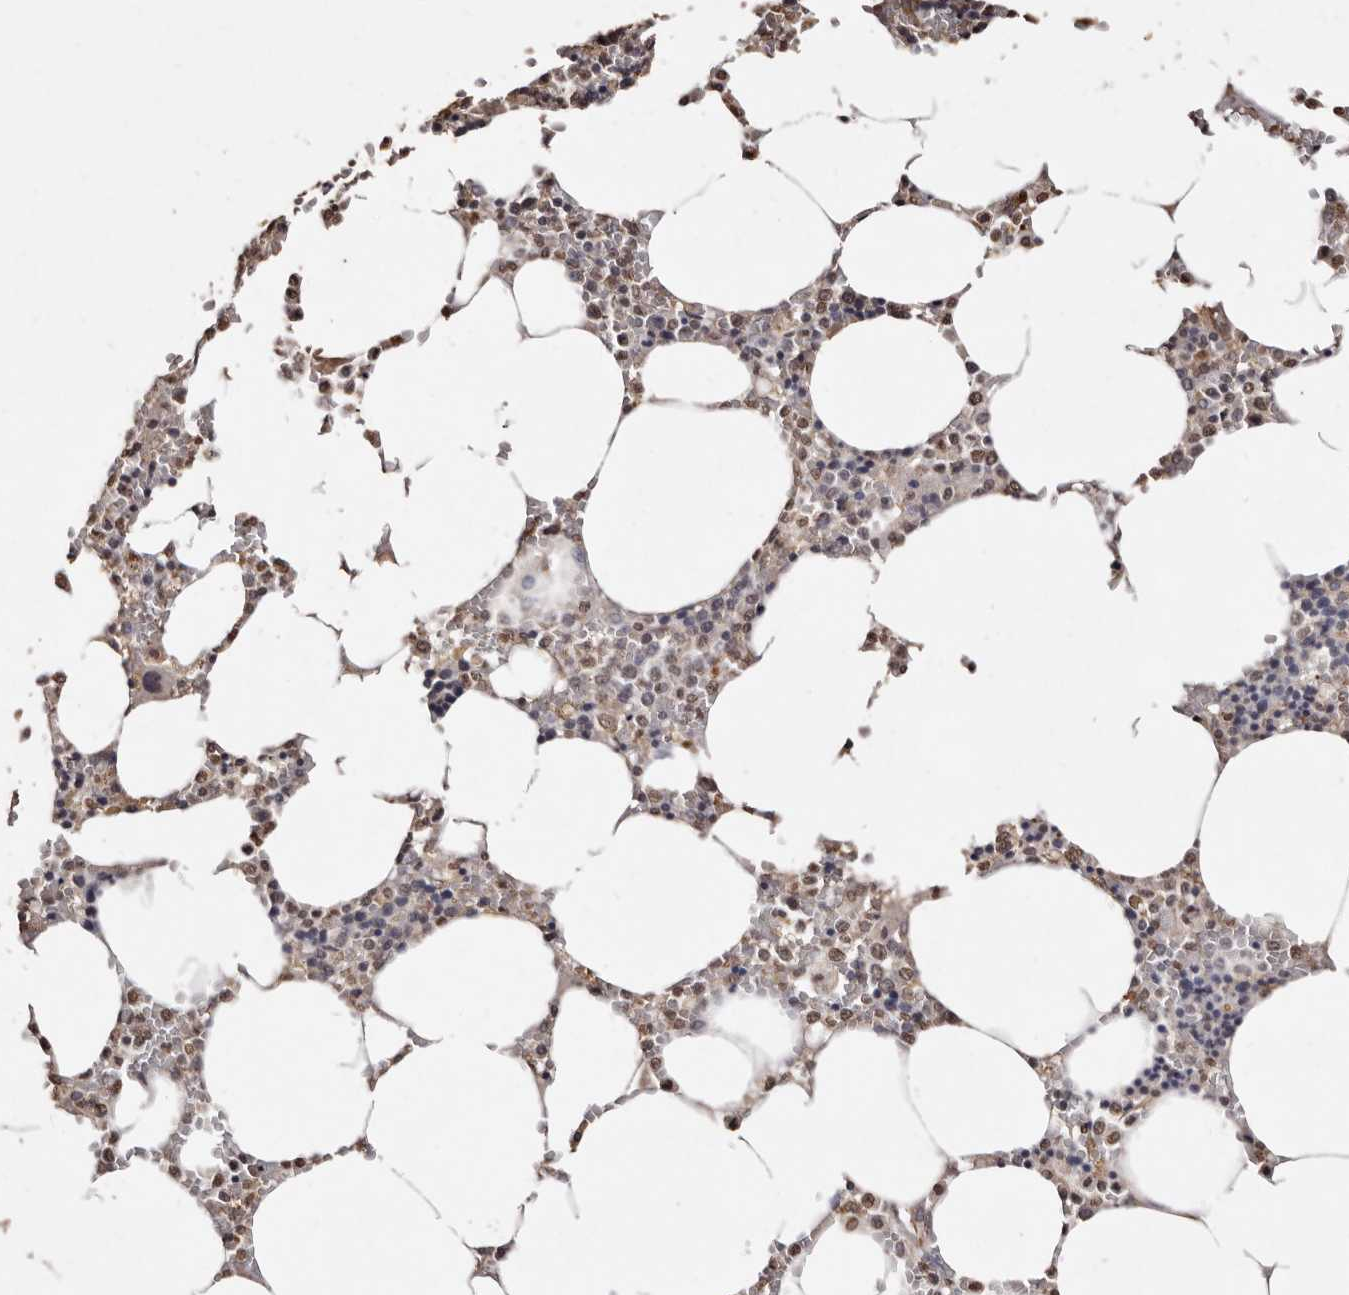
{"staining": {"intensity": "moderate", "quantity": "25%-75%", "location": "nuclear"}, "tissue": "bone marrow", "cell_type": "Hematopoietic cells", "image_type": "normal", "snomed": [{"axis": "morphology", "description": "Normal tissue, NOS"}, {"axis": "topography", "description": "Bone marrow"}], "caption": "Unremarkable bone marrow reveals moderate nuclear positivity in about 25%-75% of hematopoietic cells (brown staining indicates protein expression, while blue staining denotes nuclei)..", "gene": "ERBB4", "patient": {"sex": "male", "age": 70}}